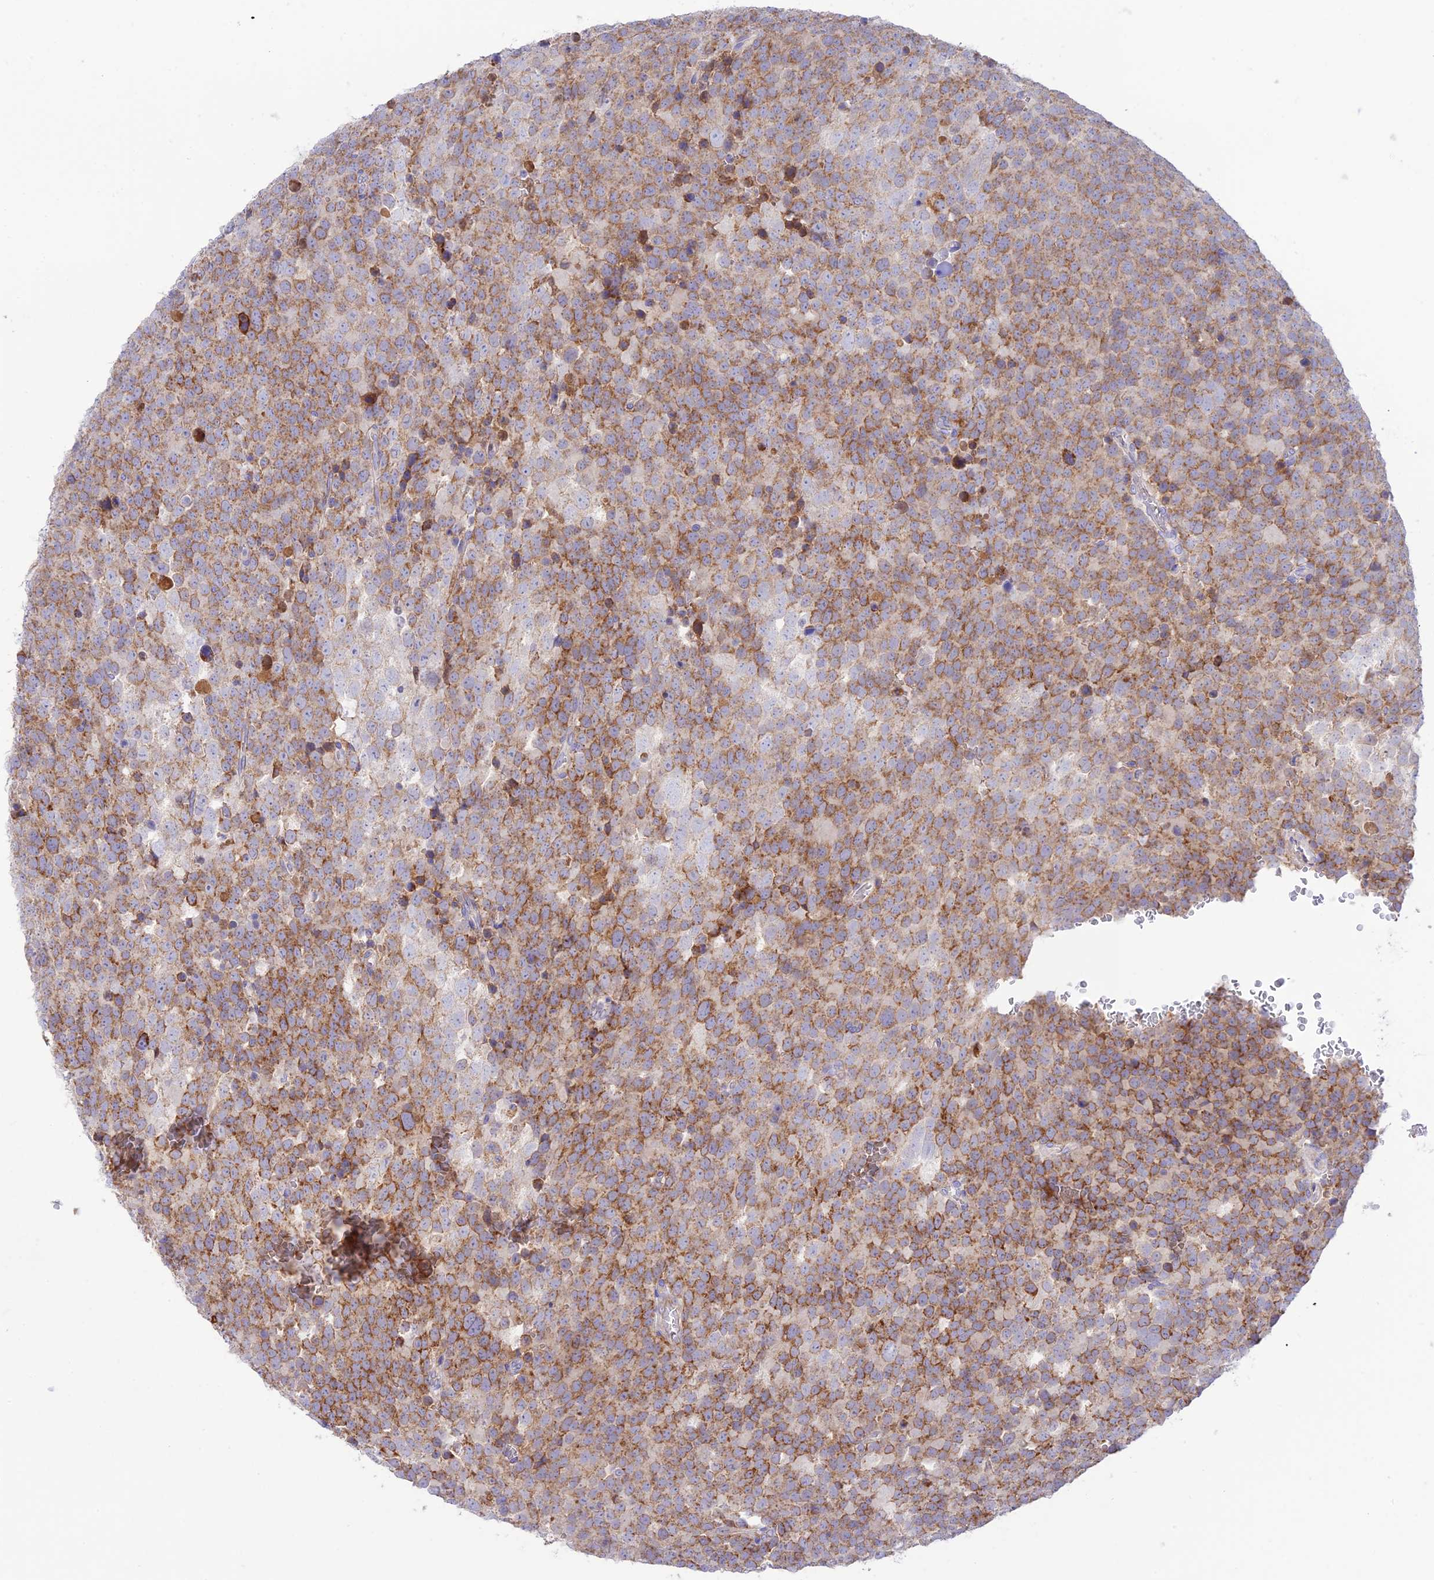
{"staining": {"intensity": "moderate", "quantity": ">75%", "location": "cytoplasmic/membranous"}, "tissue": "testis cancer", "cell_type": "Tumor cells", "image_type": "cancer", "snomed": [{"axis": "morphology", "description": "Seminoma, NOS"}, {"axis": "topography", "description": "Testis"}], "caption": "High-power microscopy captured an immunohistochemistry photomicrograph of seminoma (testis), revealing moderate cytoplasmic/membranous positivity in approximately >75% of tumor cells. The staining is performed using DAB brown chromogen to label protein expression. The nuclei are counter-stained blue using hematoxylin.", "gene": "NLRP9", "patient": {"sex": "male", "age": 71}}